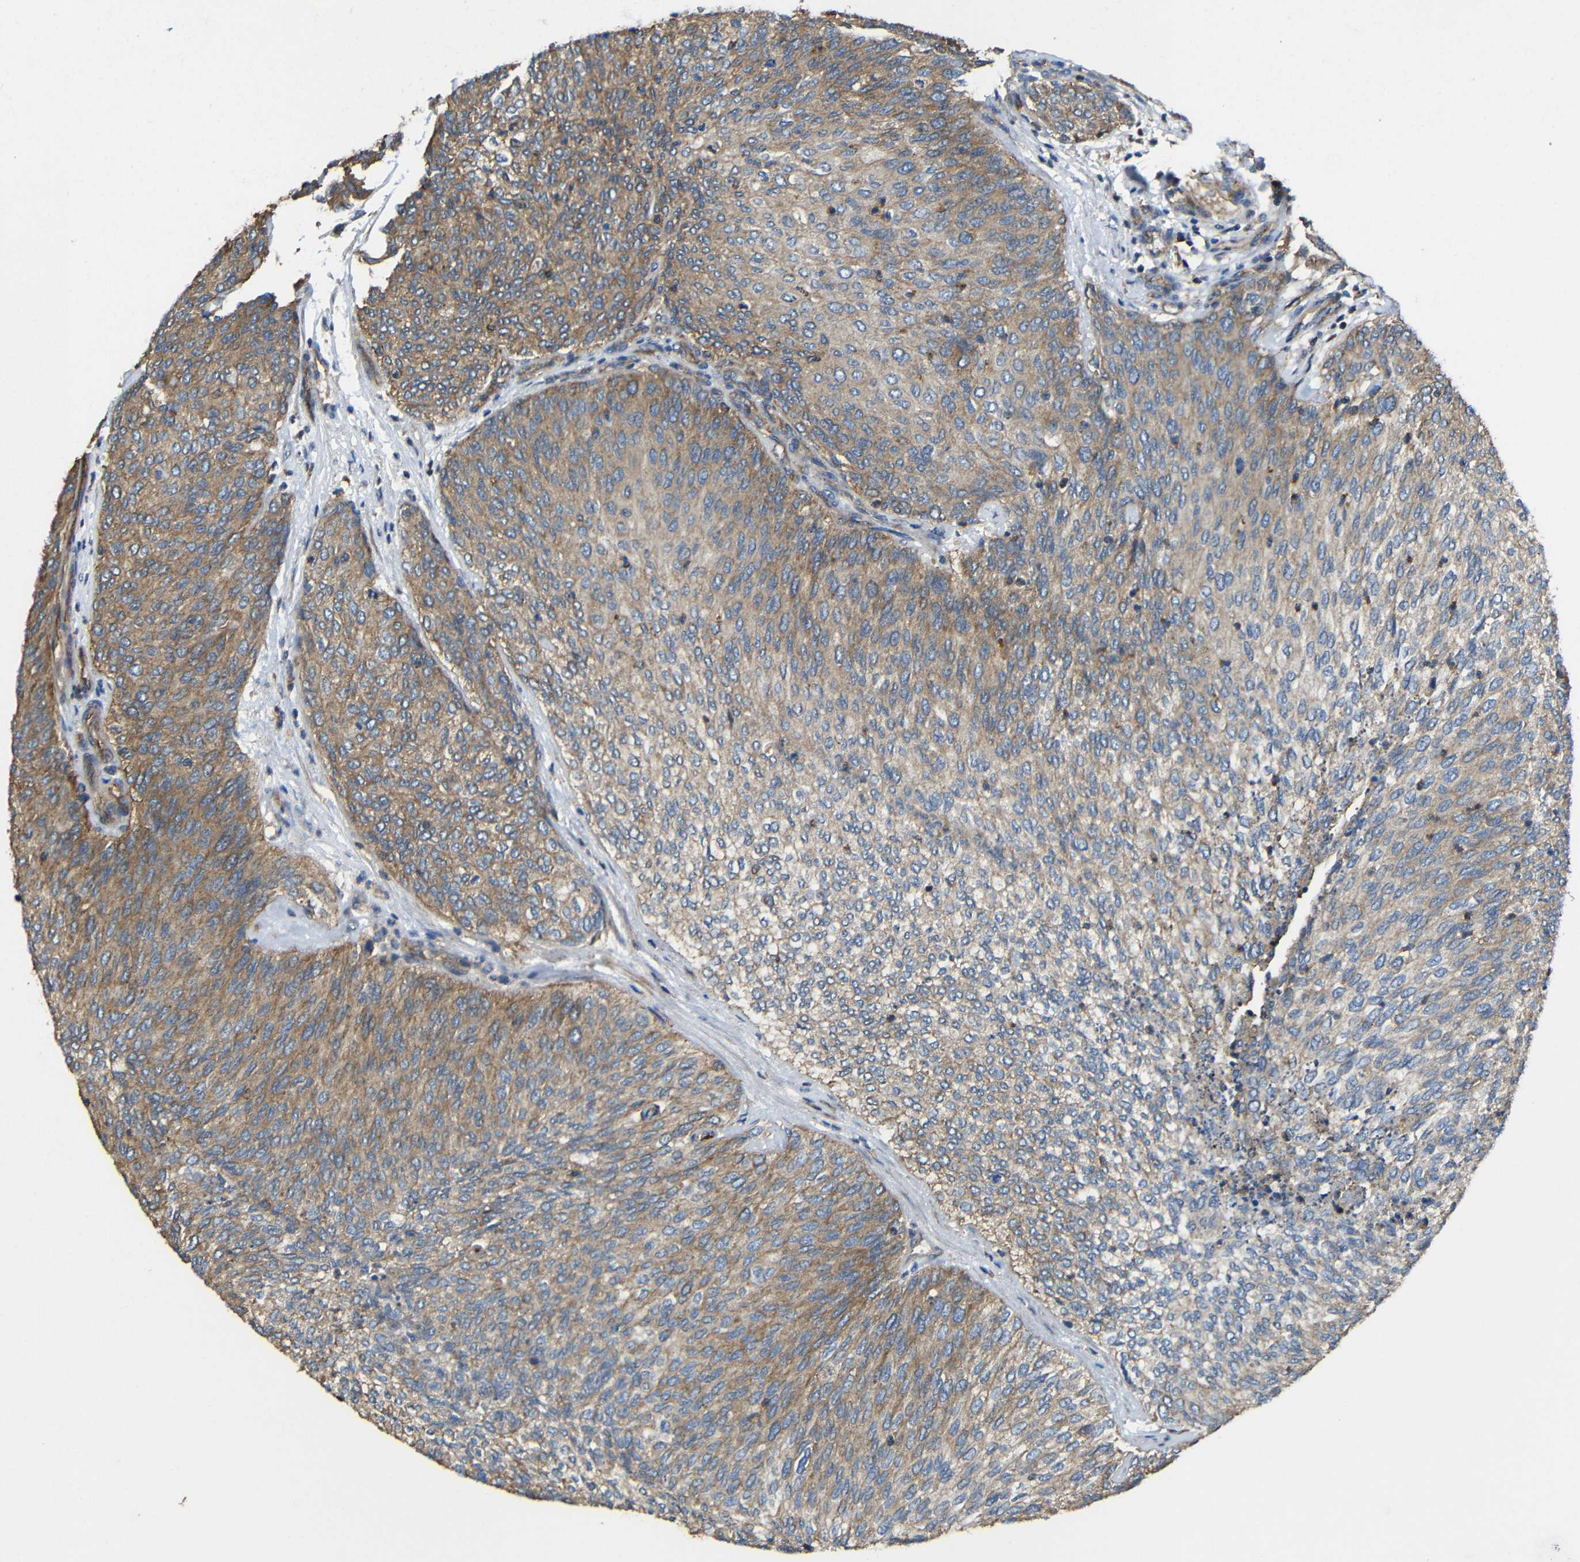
{"staining": {"intensity": "moderate", "quantity": "25%-75%", "location": "cytoplasmic/membranous"}, "tissue": "urothelial cancer", "cell_type": "Tumor cells", "image_type": "cancer", "snomed": [{"axis": "morphology", "description": "Urothelial carcinoma, Low grade"}, {"axis": "topography", "description": "Urinary bladder"}], "caption": "A histopathology image of low-grade urothelial carcinoma stained for a protein displays moderate cytoplasmic/membranous brown staining in tumor cells. The staining was performed using DAB (3,3'-diaminobenzidine) to visualize the protein expression in brown, while the nuclei were stained in blue with hematoxylin (Magnification: 20x).", "gene": "PTCH1", "patient": {"sex": "female", "age": 79}}